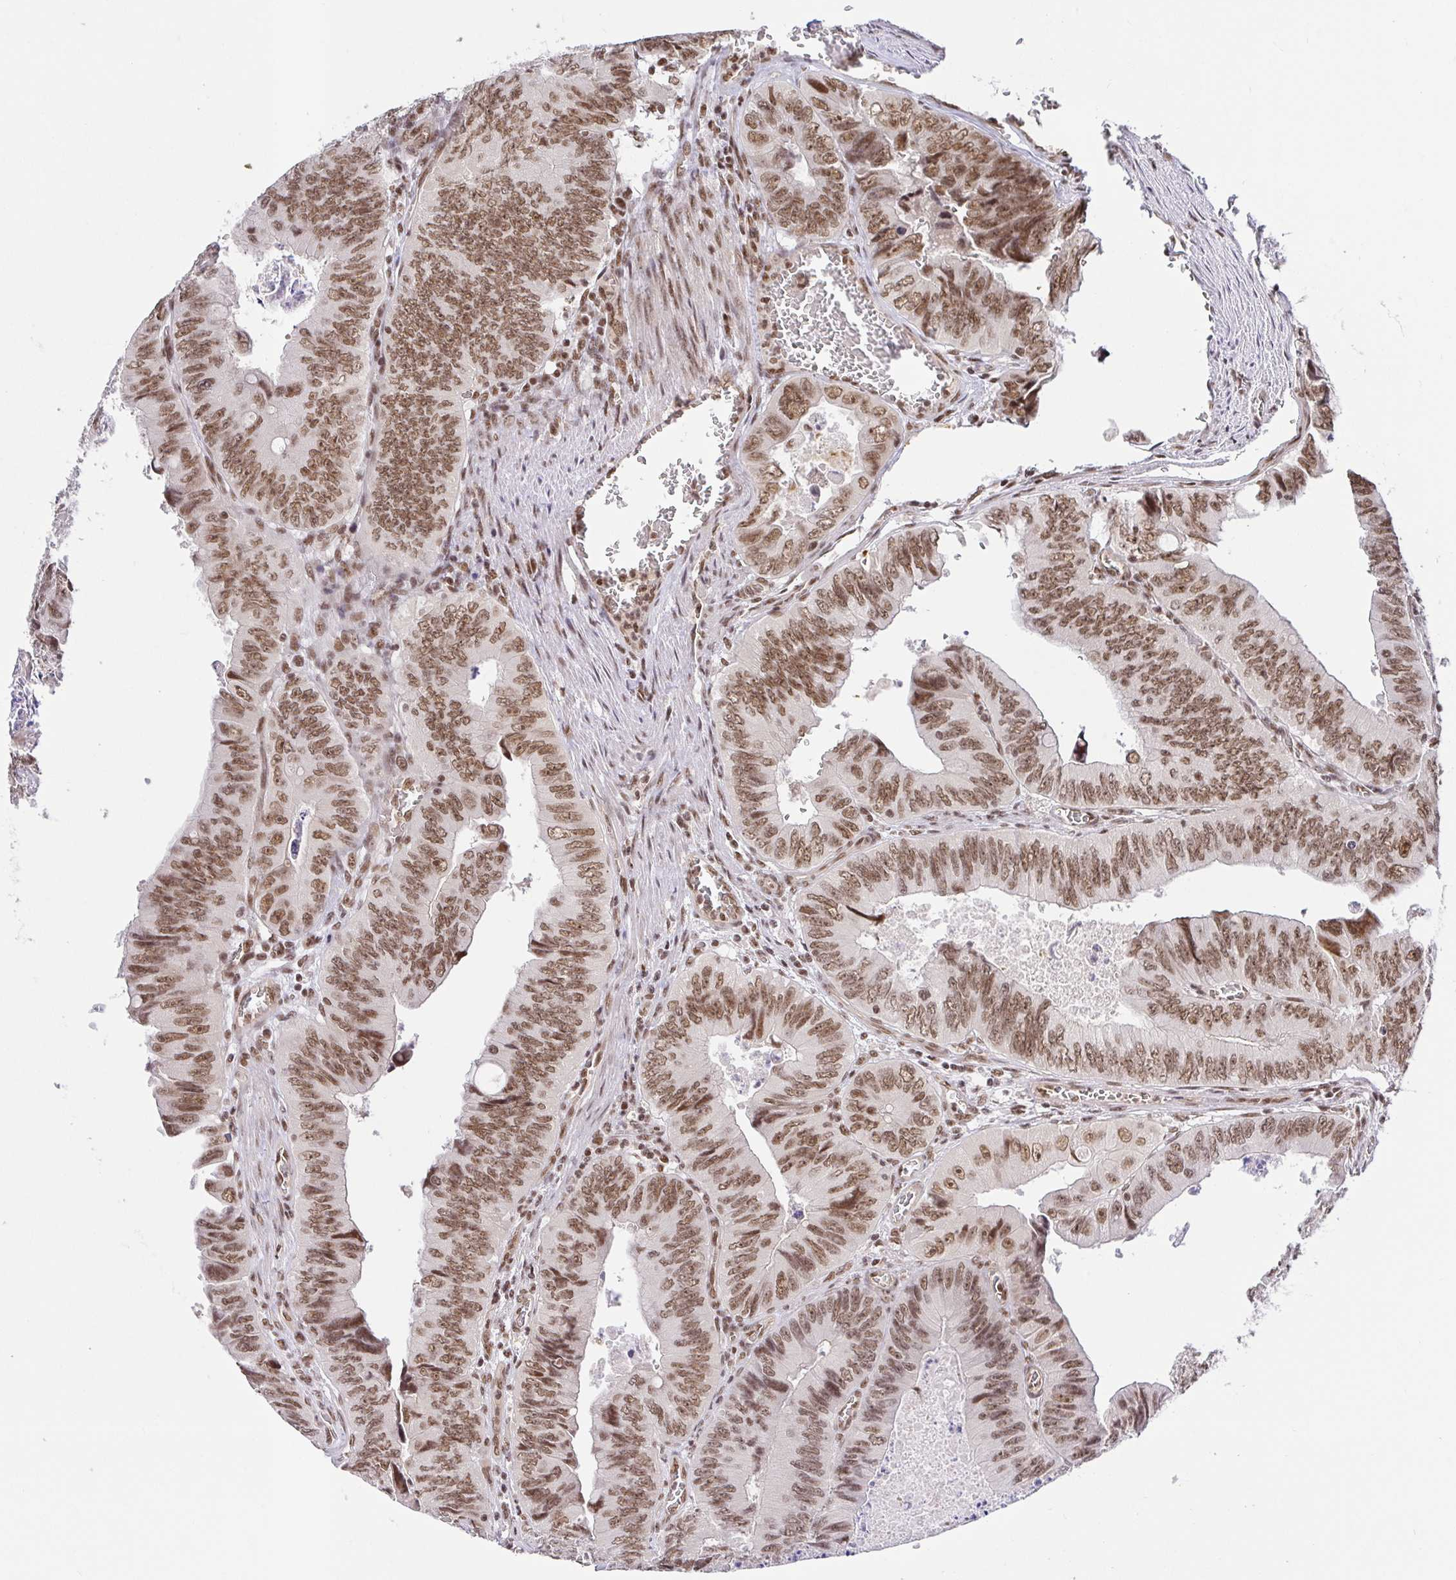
{"staining": {"intensity": "moderate", "quantity": ">75%", "location": "nuclear"}, "tissue": "colorectal cancer", "cell_type": "Tumor cells", "image_type": "cancer", "snomed": [{"axis": "morphology", "description": "Adenocarcinoma, NOS"}, {"axis": "topography", "description": "Colon"}], "caption": "This image displays colorectal cancer (adenocarcinoma) stained with immunohistochemistry to label a protein in brown. The nuclear of tumor cells show moderate positivity for the protein. Nuclei are counter-stained blue.", "gene": "USF1", "patient": {"sex": "female", "age": 84}}